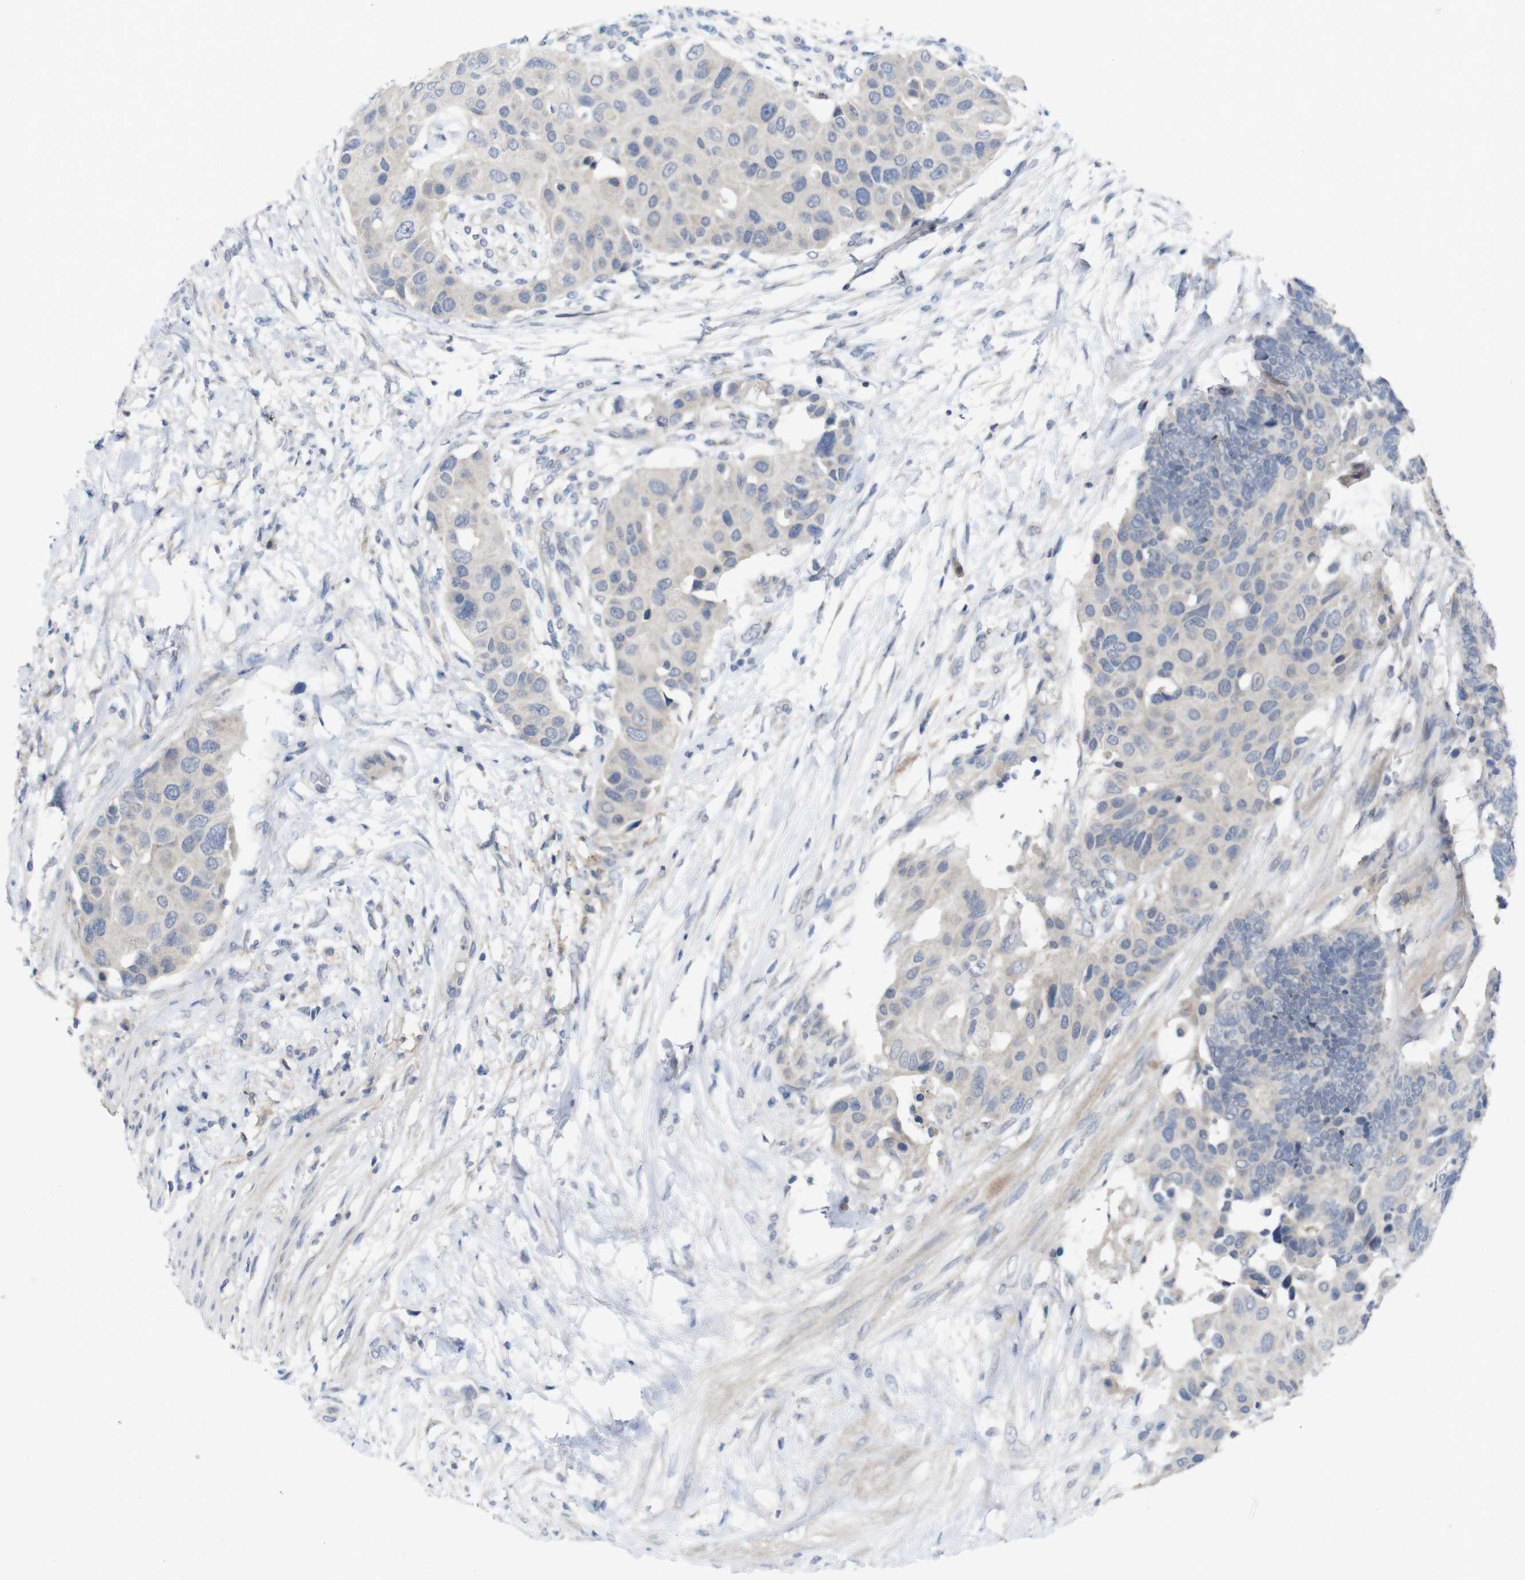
{"staining": {"intensity": "negative", "quantity": "none", "location": "none"}, "tissue": "colorectal cancer", "cell_type": "Tumor cells", "image_type": "cancer", "snomed": [{"axis": "morphology", "description": "Adenocarcinoma, NOS"}, {"axis": "topography", "description": "Rectum"}], "caption": "Colorectal cancer was stained to show a protein in brown. There is no significant positivity in tumor cells. (Brightfield microscopy of DAB (3,3'-diaminobenzidine) immunohistochemistry at high magnification).", "gene": "SLAMF7", "patient": {"sex": "male", "age": 51}}